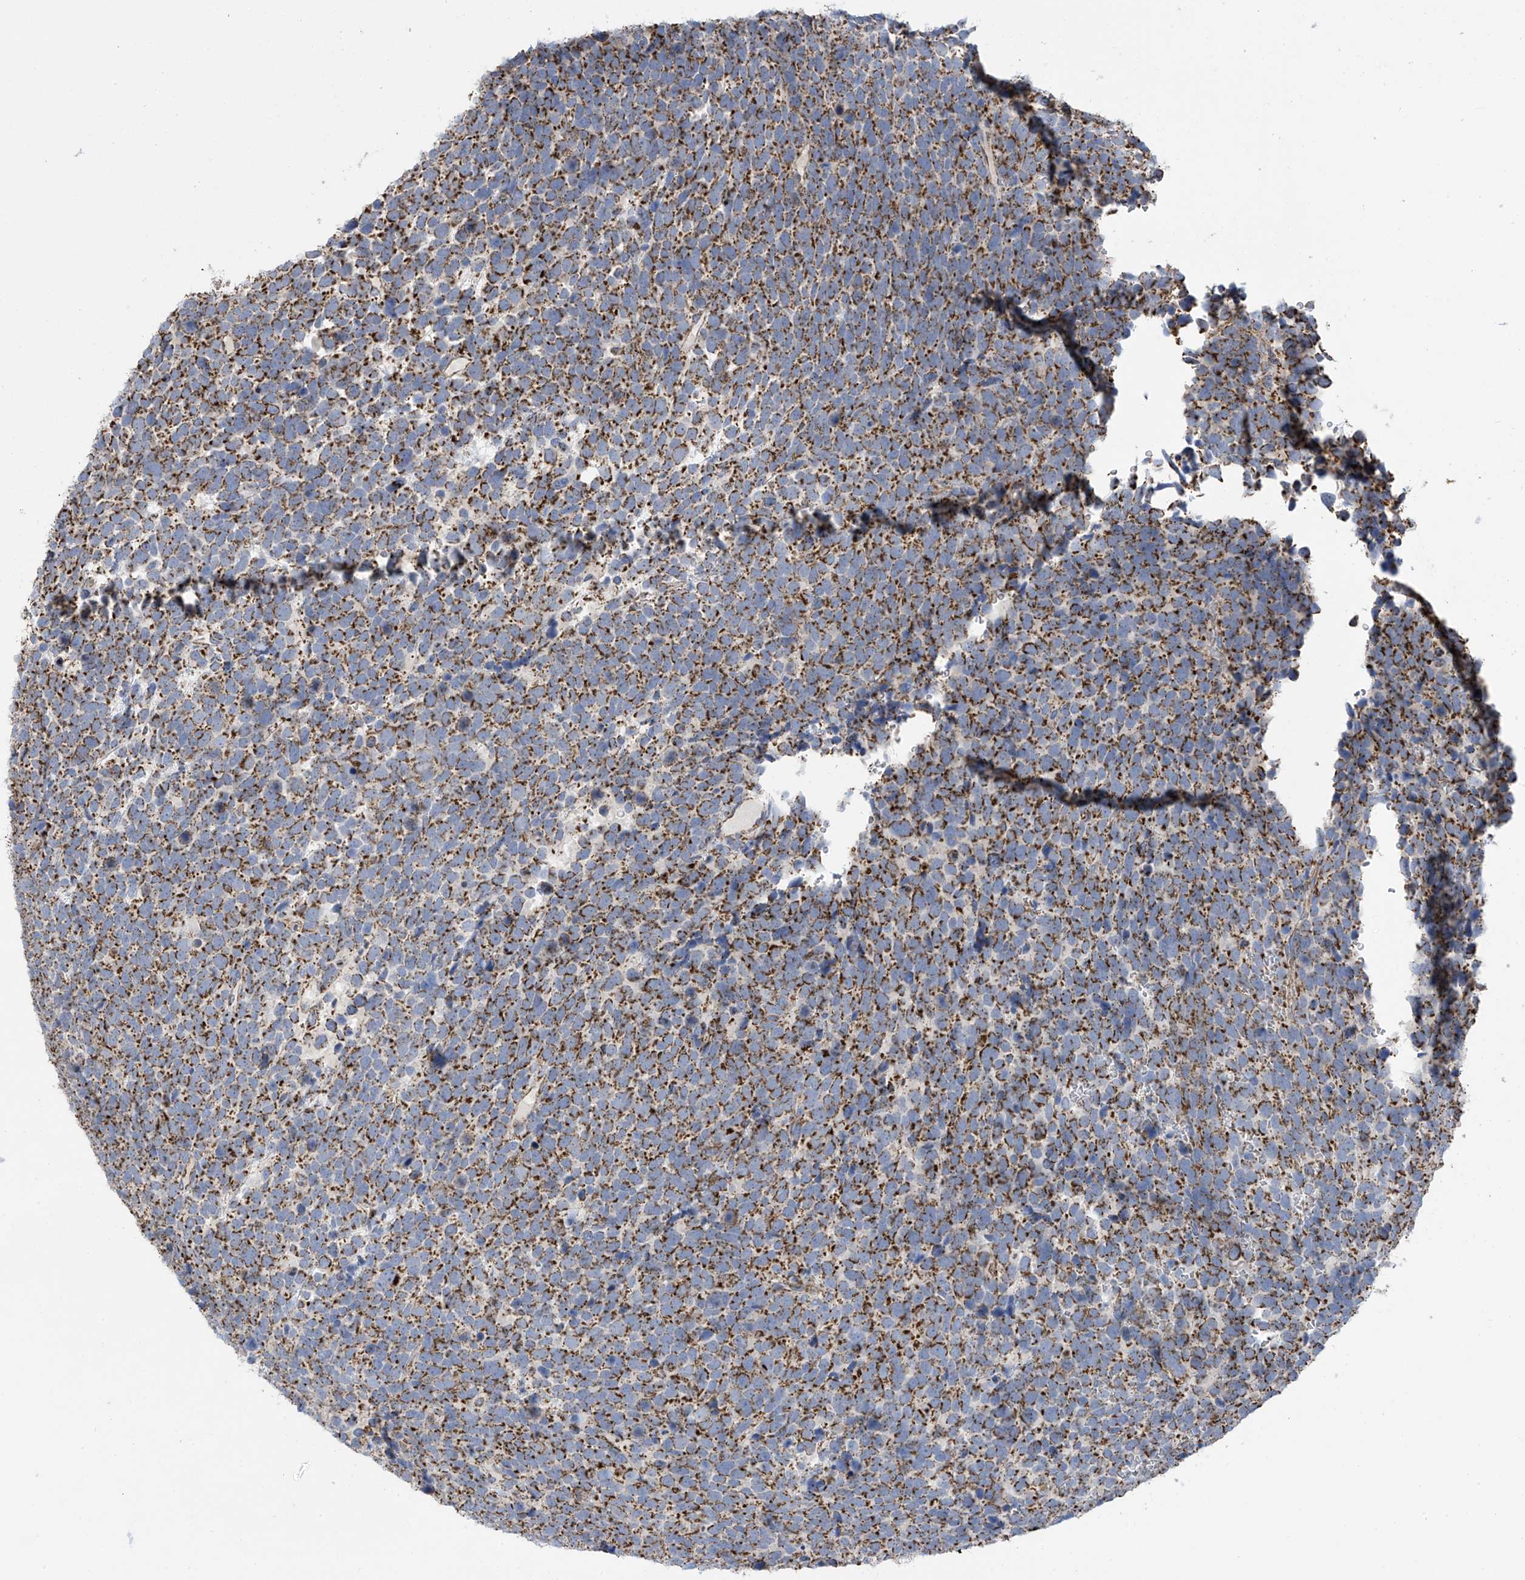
{"staining": {"intensity": "strong", "quantity": ">75%", "location": "cytoplasmic/membranous"}, "tissue": "urothelial cancer", "cell_type": "Tumor cells", "image_type": "cancer", "snomed": [{"axis": "morphology", "description": "Urothelial carcinoma, High grade"}, {"axis": "topography", "description": "Urinary bladder"}], "caption": "Immunohistochemistry (DAB) staining of human urothelial cancer demonstrates strong cytoplasmic/membranous protein positivity in approximately >75% of tumor cells.", "gene": "PNPT1", "patient": {"sex": "female", "age": 82}}